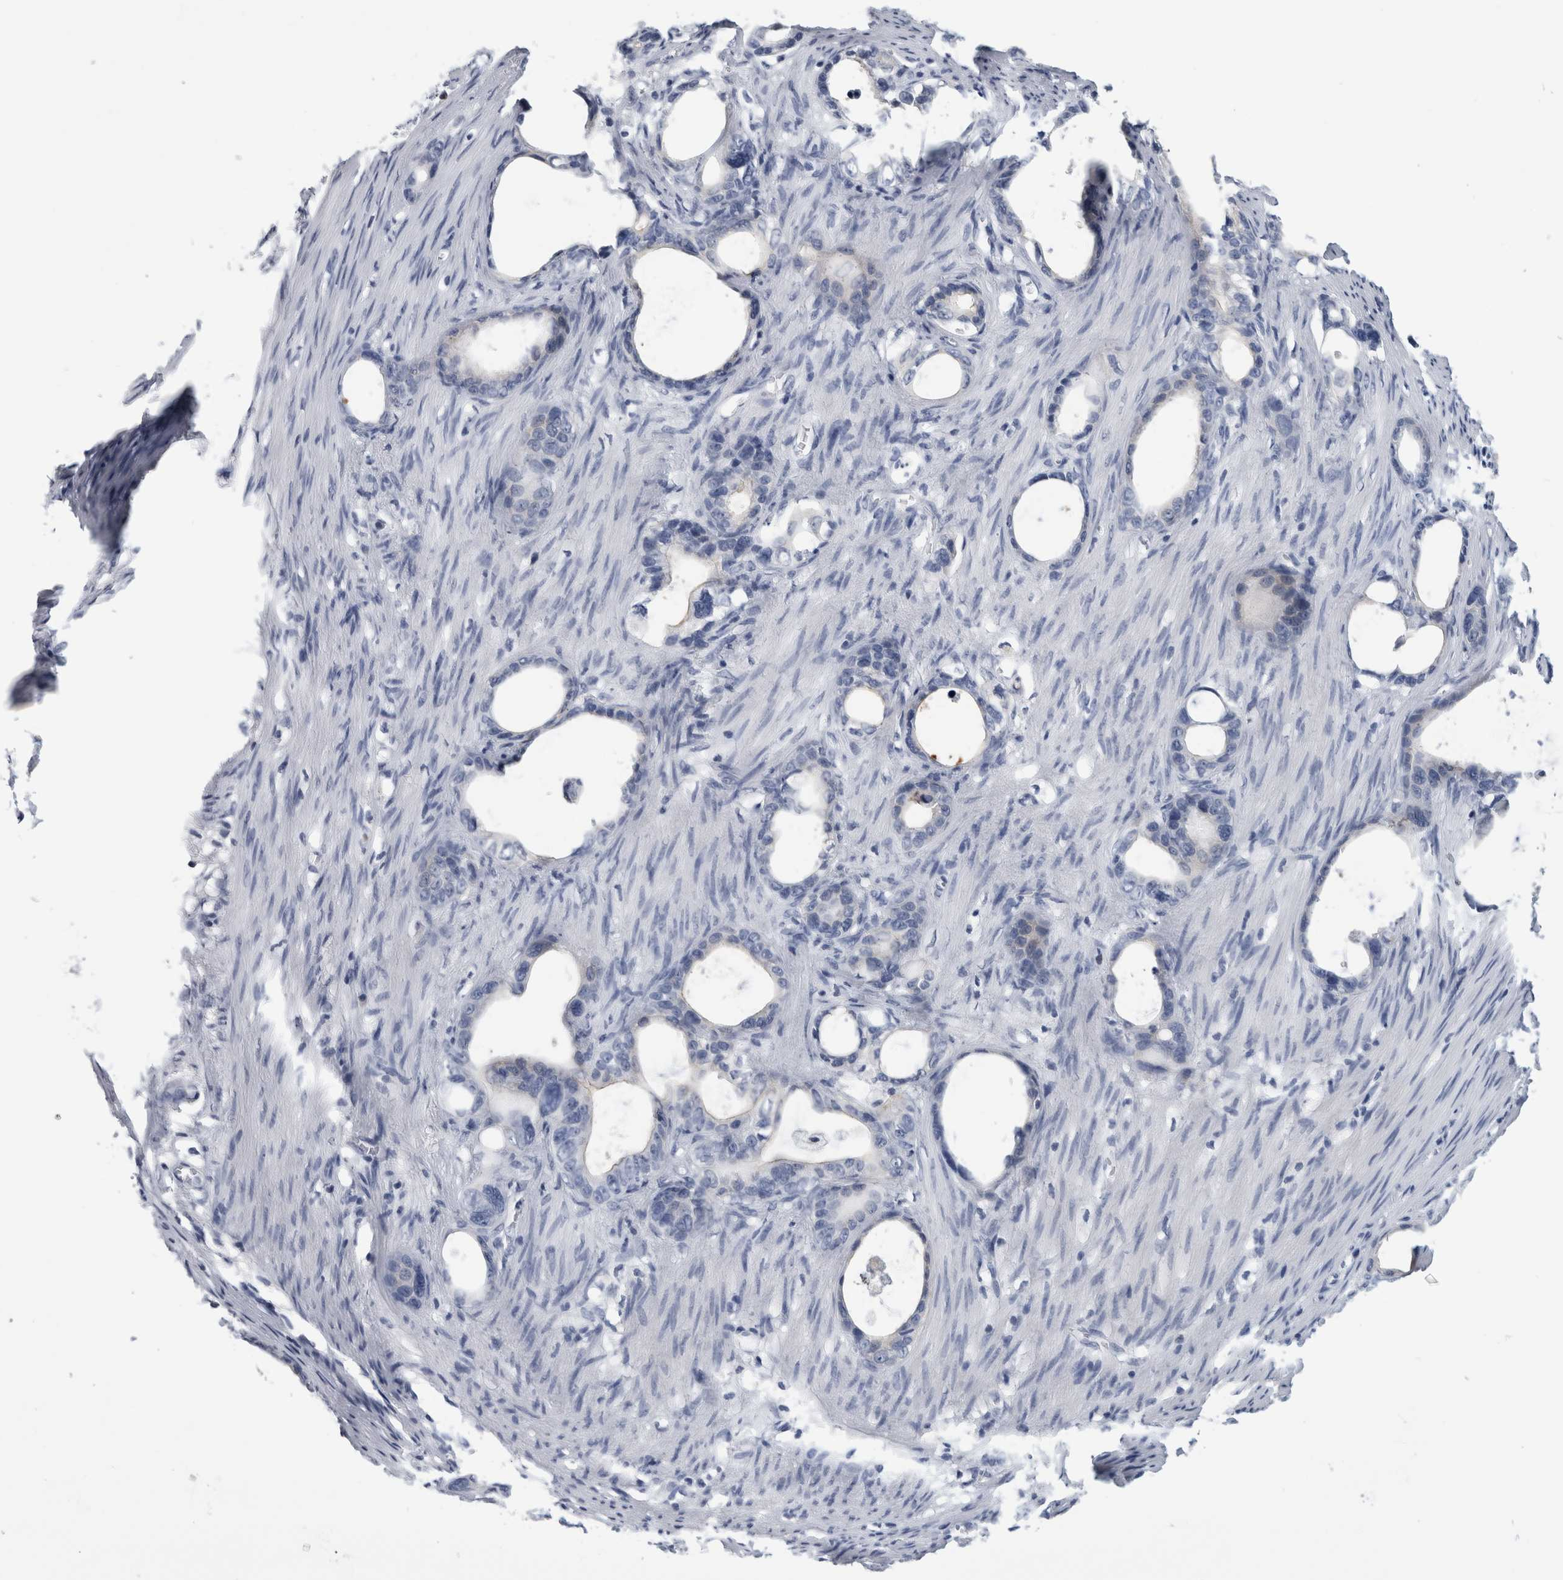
{"staining": {"intensity": "negative", "quantity": "none", "location": "none"}, "tissue": "stomach cancer", "cell_type": "Tumor cells", "image_type": "cancer", "snomed": [{"axis": "morphology", "description": "Adenocarcinoma, NOS"}, {"axis": "topography", "description": "Stomach"}], "caption": "This is an immunohistochemistry (IHC) photomicrograph of stomach adenocarcinoma. There is no staining in tumor cells.", "gene": "ANKFY1", "patient": {"sex": "female", "age": 75}}